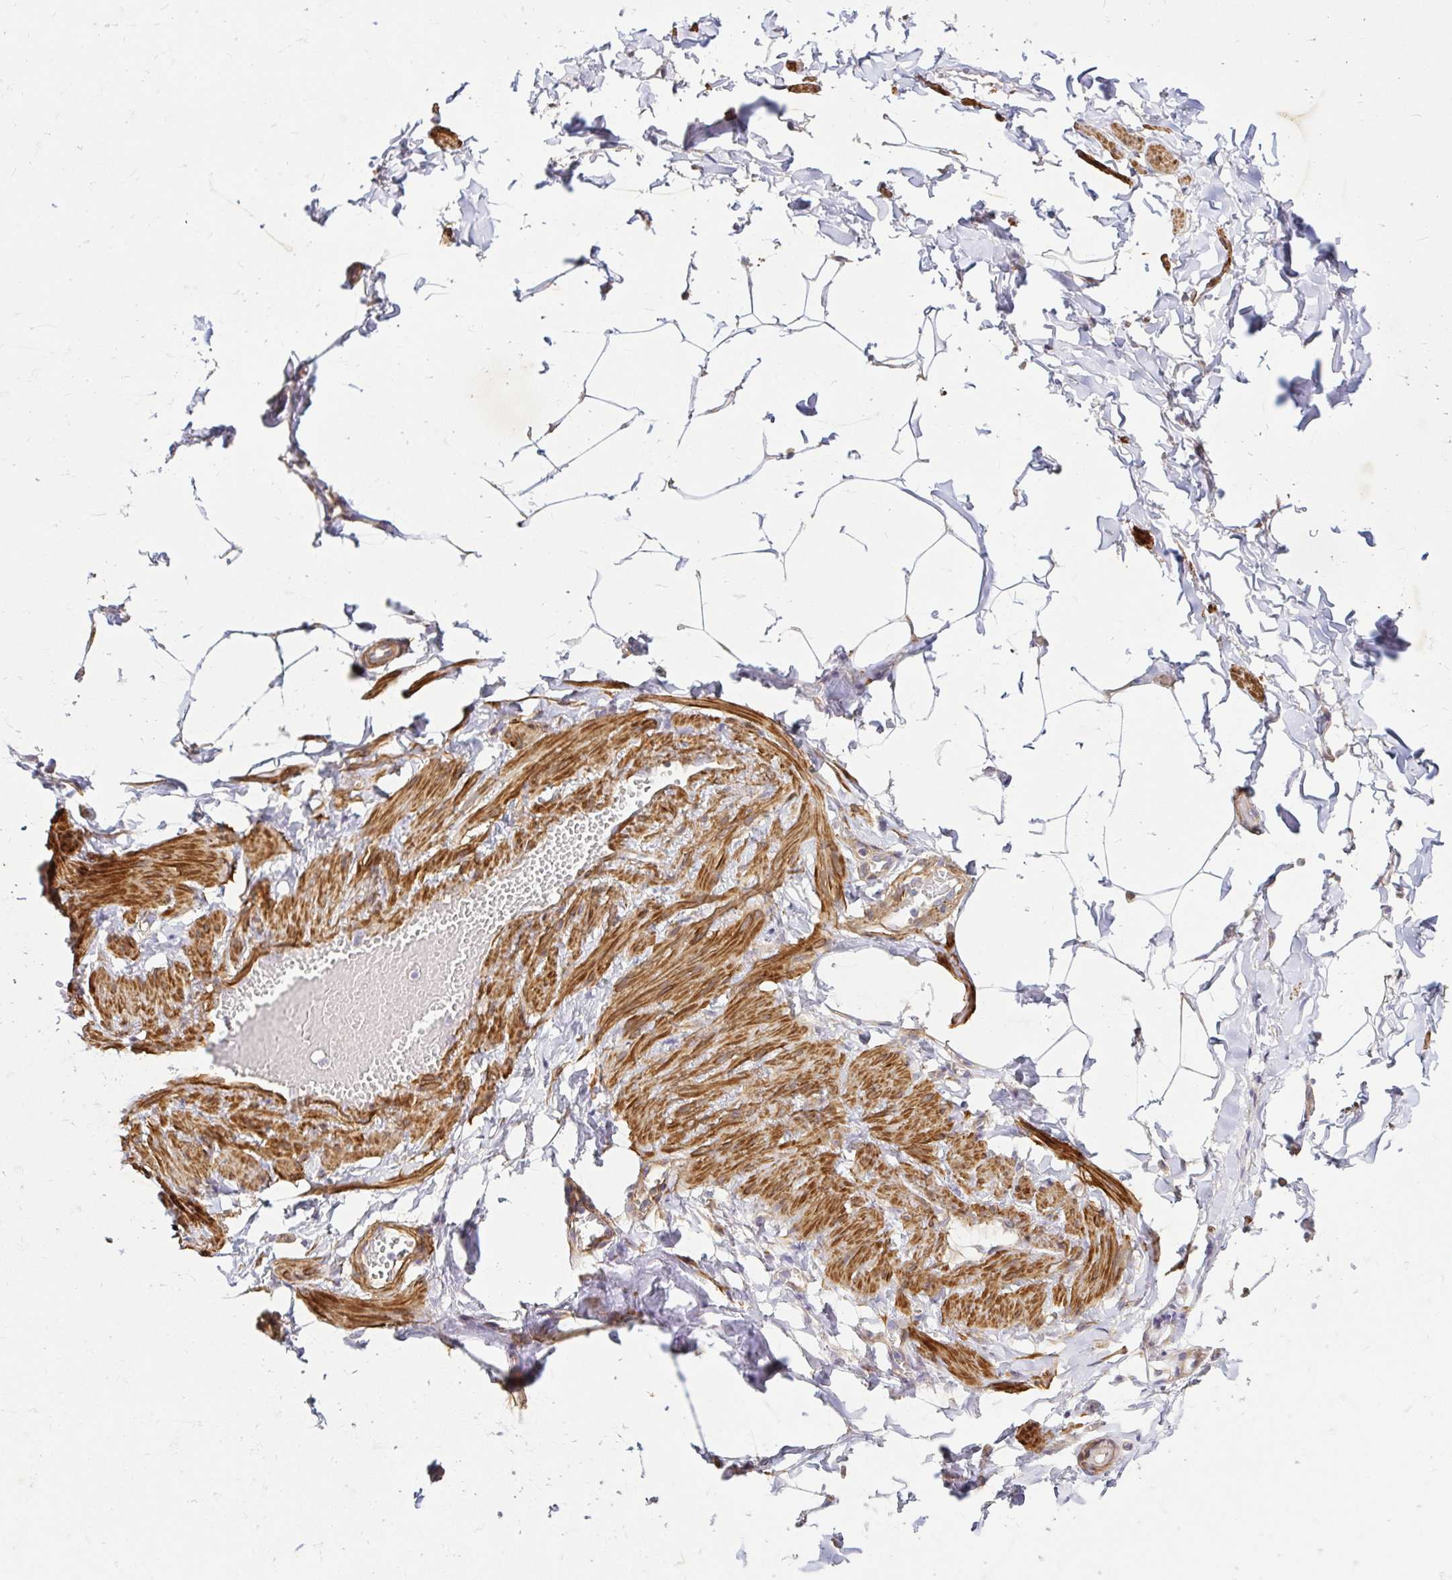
{"staining": {"intensity": "negative", "quantity": "none", "location": "none"}, "tissue": "adipose tissue", "cell_type": "Adipocytes", "image_type": "normal", "snomed": [{"axis": "morphology", "description": "Normal tissue, NOS"}, {"axis": "topography", "description": "Soft tissue"}, {"axis": "topography", "description": "Adipose tissue"}, {"axis": "topography", "description": "Vascular tissue"}, {"axis": "topography", "description": "Peripheral nerve tissue"}], "caption": "Adipose tissue was stained to show a protein in brown. There is no significant expression in adipocytes. (Brightfield microscopy of DAB (3,3'-diaminobenzidine) immunohistochemistry at high magnification).", "gene": "YAP1", "patient": {"sex": "male", "age": 29}}